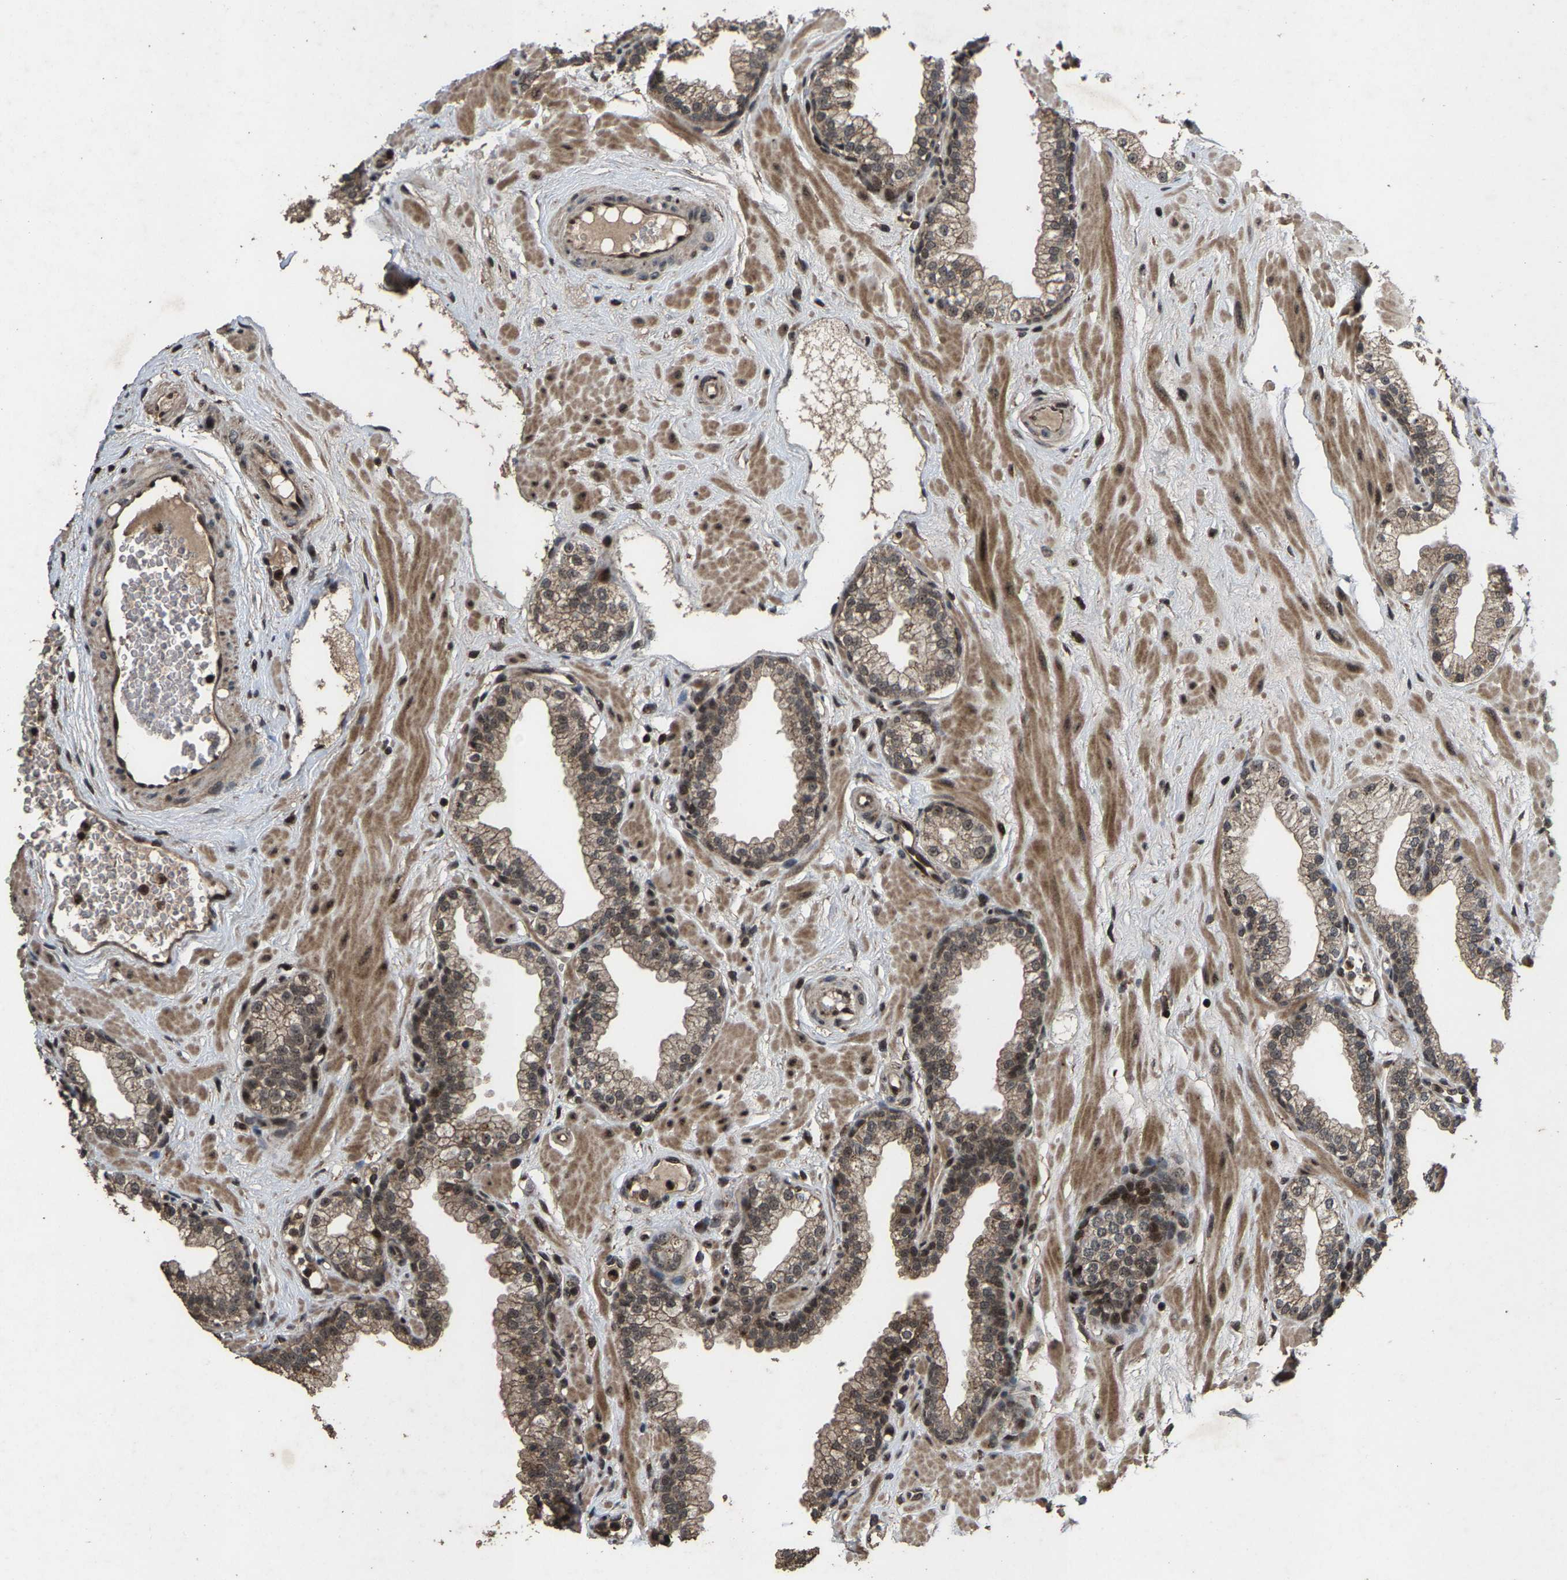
{"staining": {"intensity": "moderate", "quantity": ">75%", "location": "cytoplasmic/membranous,nuclear"}, "tissue": "prostate", "cell_type": "Glandular cells", "image_type": "normal", "snomed": [{"axis": "morphology", "description": "Normal tissue, NOS"}, {"axis": "morphology", "description": "Urothelial carcinoma, Low grade"}, {"axis": "topography", "description": "Urinary bladder"}, {"axis": "topography", "description": "Prostate"}], "caption": "Immunohistochemistry of unremarkable human prostate shows medium levels of moderate cytoplasmic/membranous,nuclear positivity in approximately >75% of glandular cells.", "gene": "HAUS6", "patient": {"sex": "male", "age": 60}}